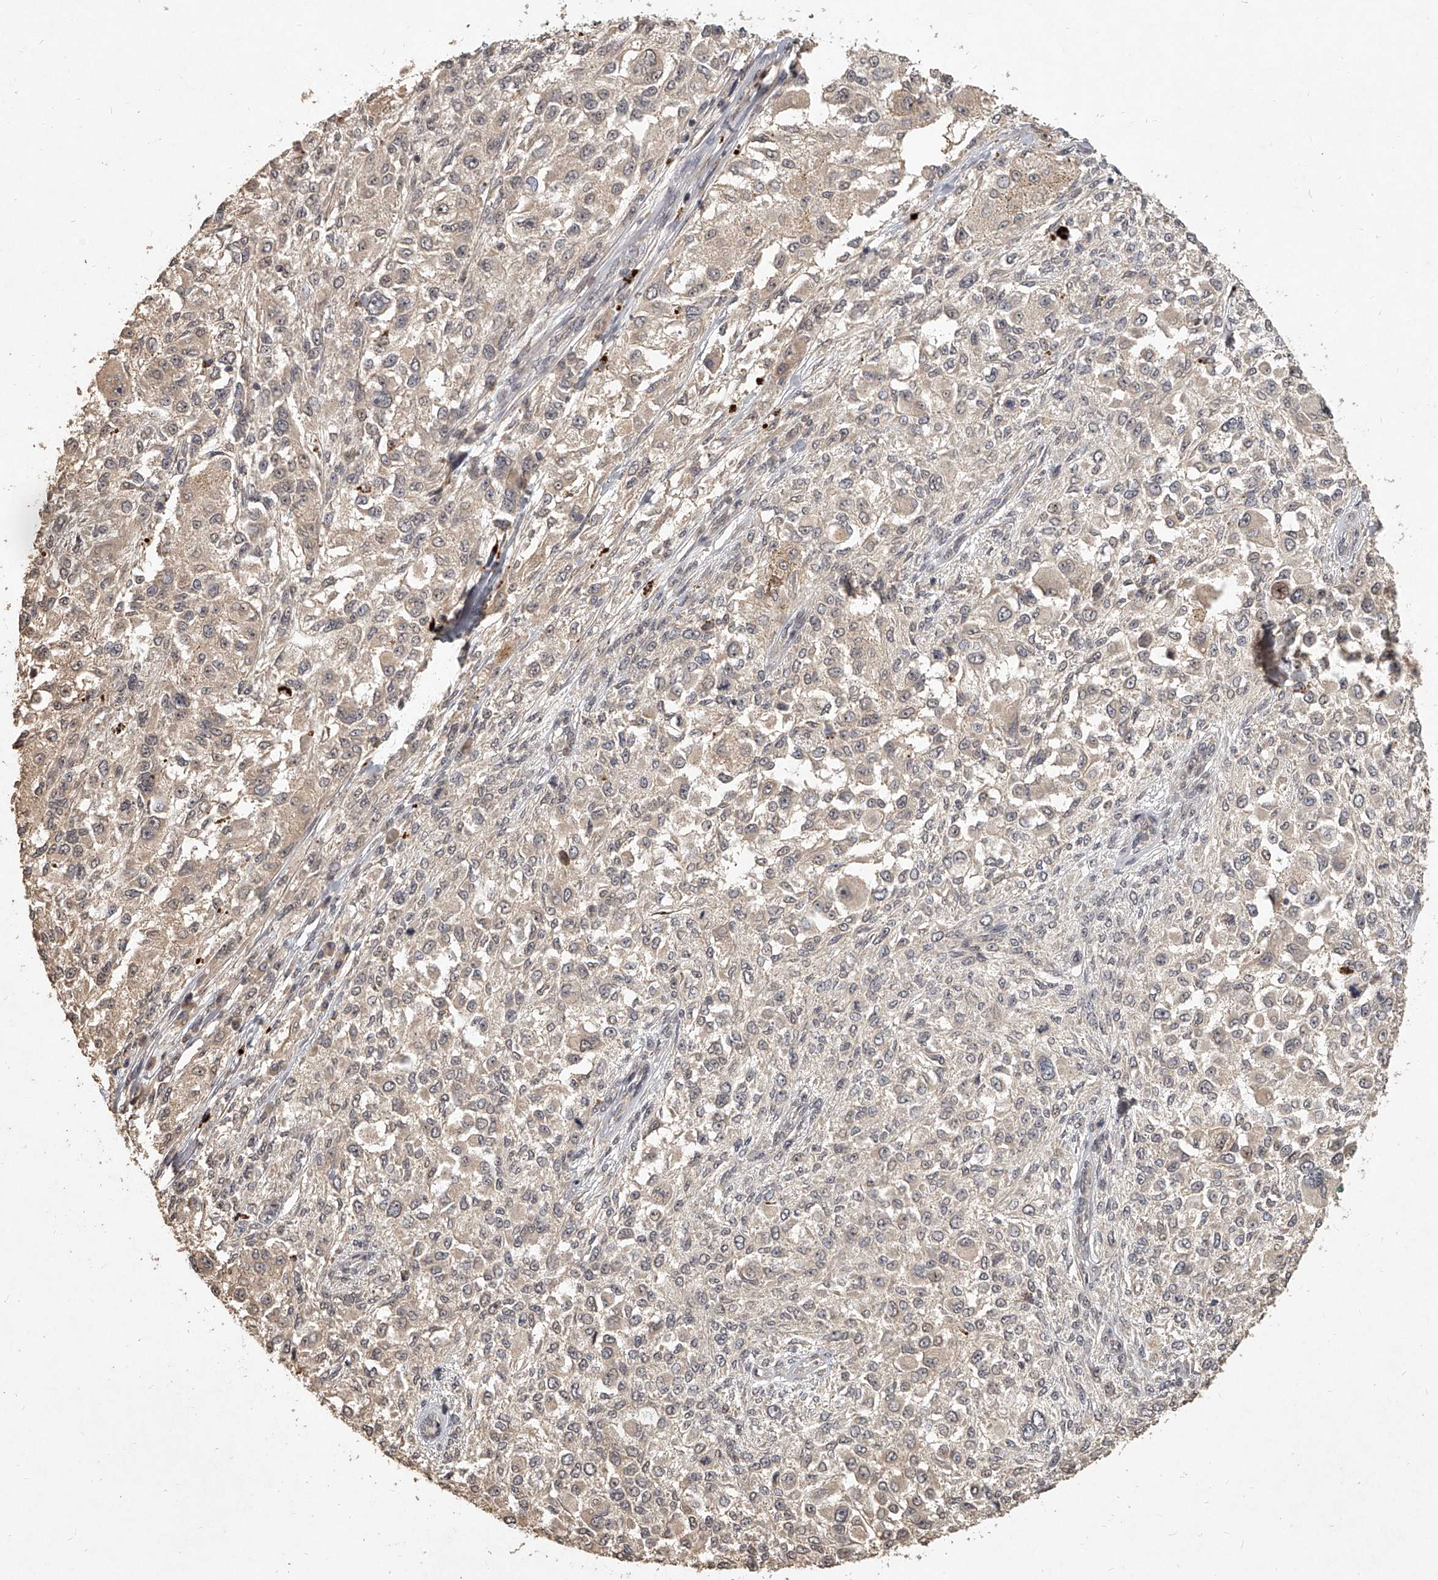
{"staining": {"intensity": "weak", "quantity": "<25%", "location": "cytoplasmic/membranous"}, "tissue": "melanoma", "cell_type": "Tumor cells", "image_type": "cancer", "snomed": [{"axis": "morphology", "description": "Necrosis, NOS"}, {"axis": "morphology", "description": "Malignant melanoma, NOS"}, {"axis": "topography", "description": "Skin"}], "caption": "DAB (3,3'-diaminobenzidine) immunohistochemical staining of human melanoma displays no significant staining in tumor cells. (DAB (3,3'-diaminobenzidine) immunohistochemistry, high magnification).", "gene": "SLC37A1", "patient": {"sex": "female", "age": 87}}